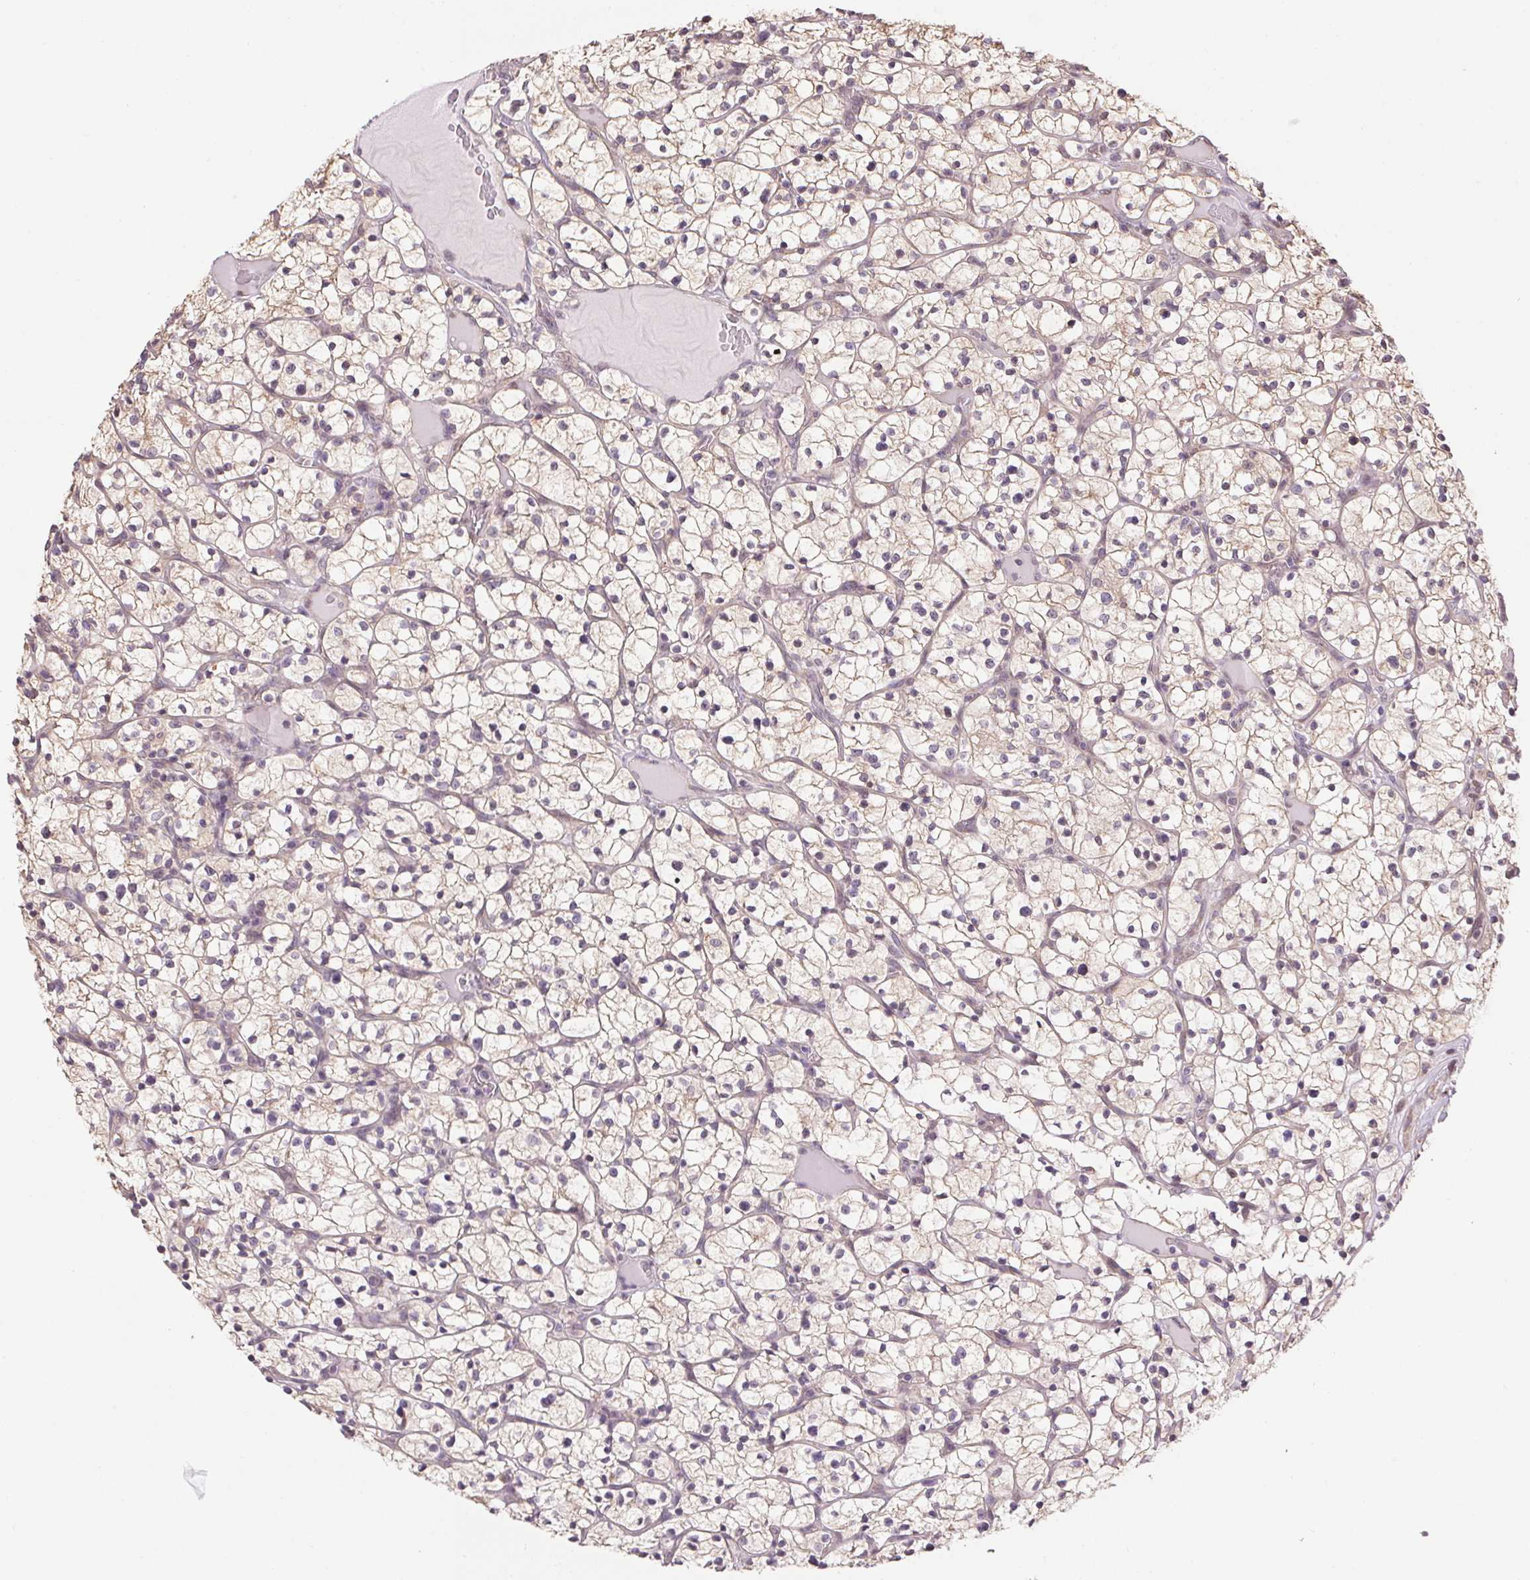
{"staining": {"intensity": "negative", "quantity": "none", "location": "none"}, "tissue": "renal cancer", "cell_type": "Tumor cells", "image_type": "cancer", "snomed": [{"axis": "morphology", "description": "Adenocarcinoma, NOS"}, {"axis": "topography", "description": "Kidney"}], "caption": "The photomicrograph reveals no staining of tumor cells in renal cancer (adenocarcinoma).", "gene": "SC5D", "patient": {"sex": "female", "age": 64}}